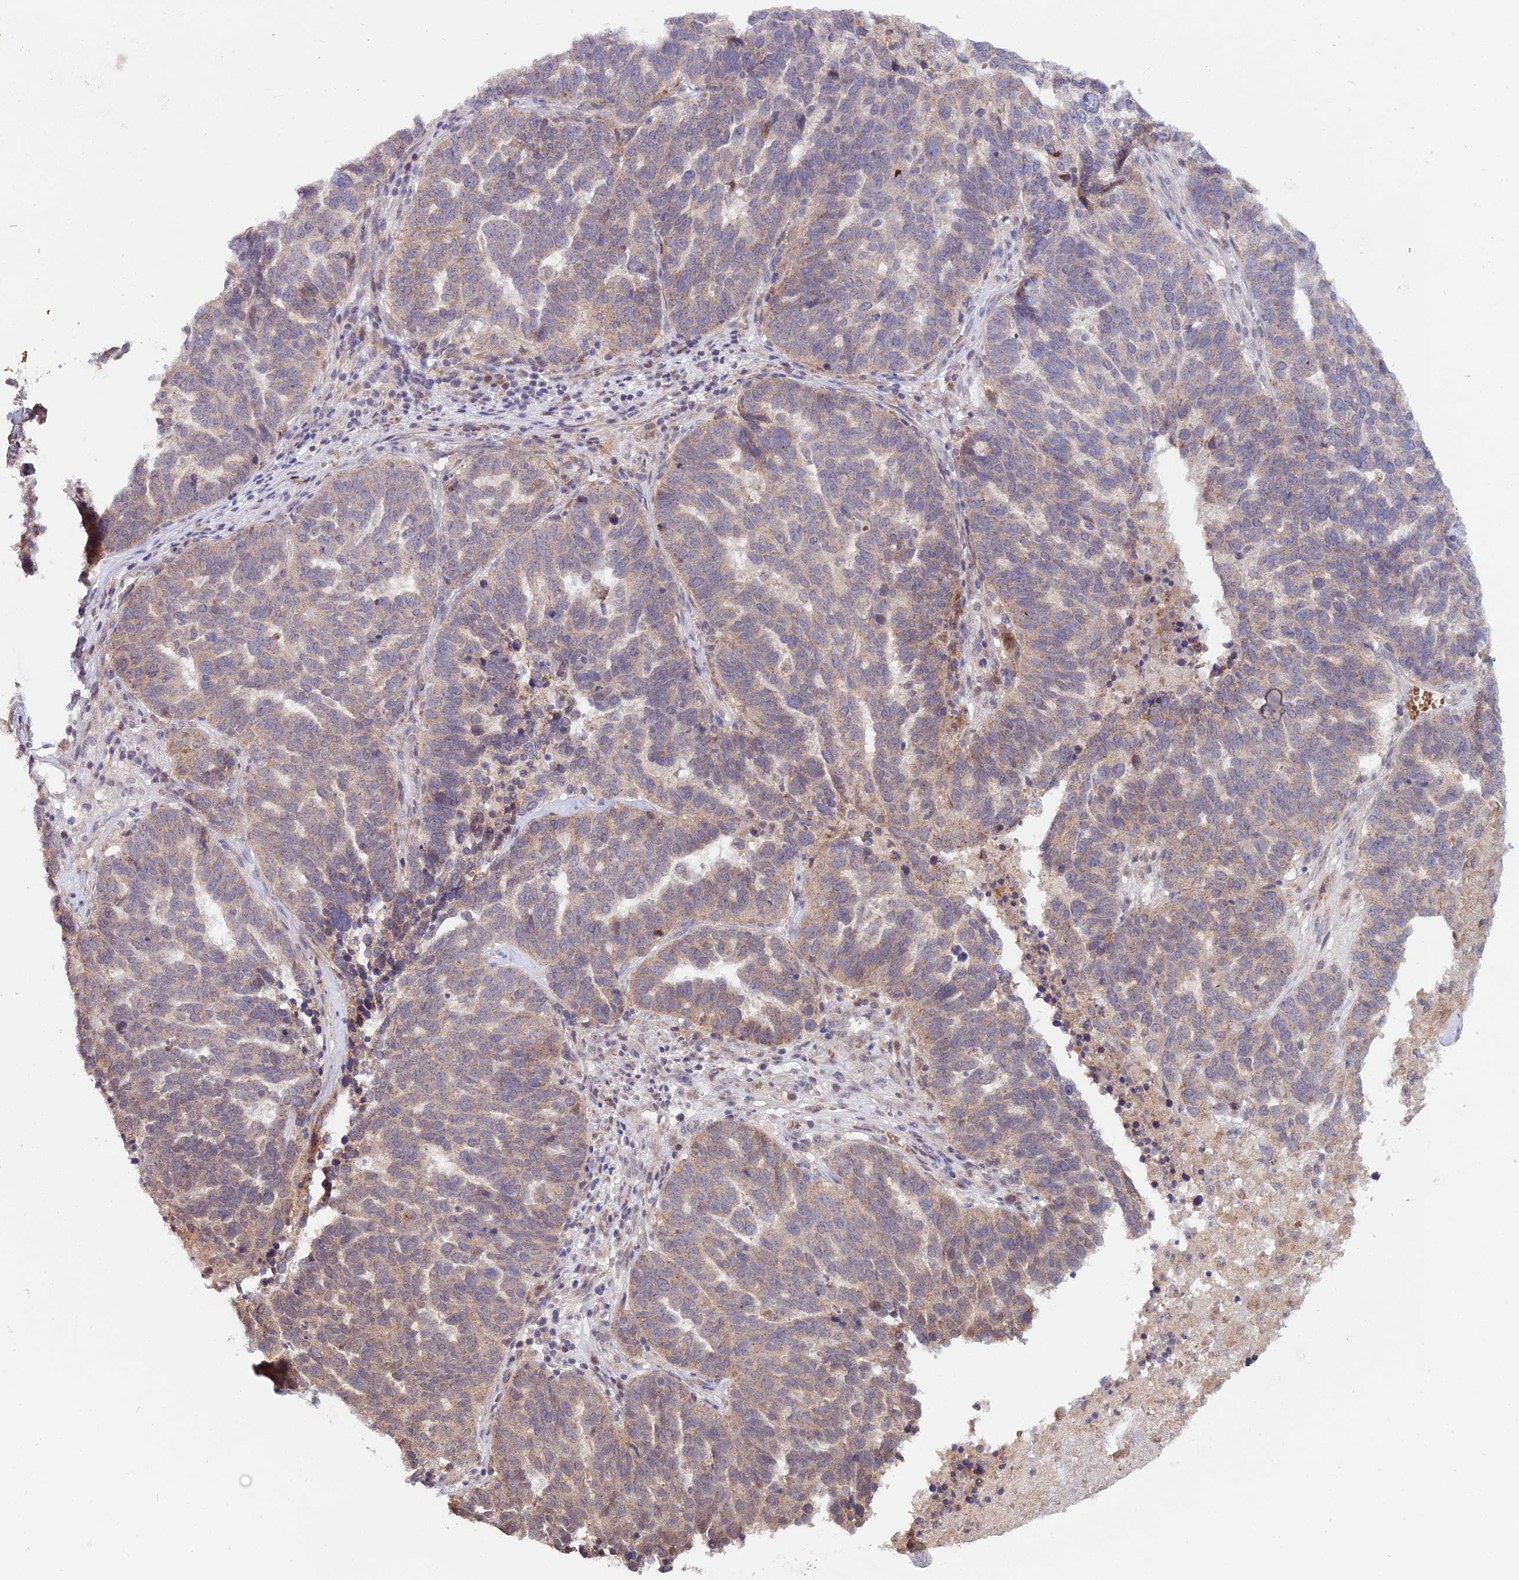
{"staining": {"intensity": "weak", "quantity": ">75%", "location": "cytoplasmic/membranous"}, "tissue": "ovarian cancer", "cell_type": "Tumor cells", "image_type": "cancer", "snomed": [{"axis": "morphology", "description": "Cystadenocarcinoma, serous, NOS"}, {"axis": "topography", "description": "Ovary"}], "caption": "Immunohistochemical staining of ovarian cancer shows low levels of weak cytoplasmic/membranous protein expression in about >75% of tumor cells.", "gene": "WDR43", "patient": {"sex": "female", "age": 59}}